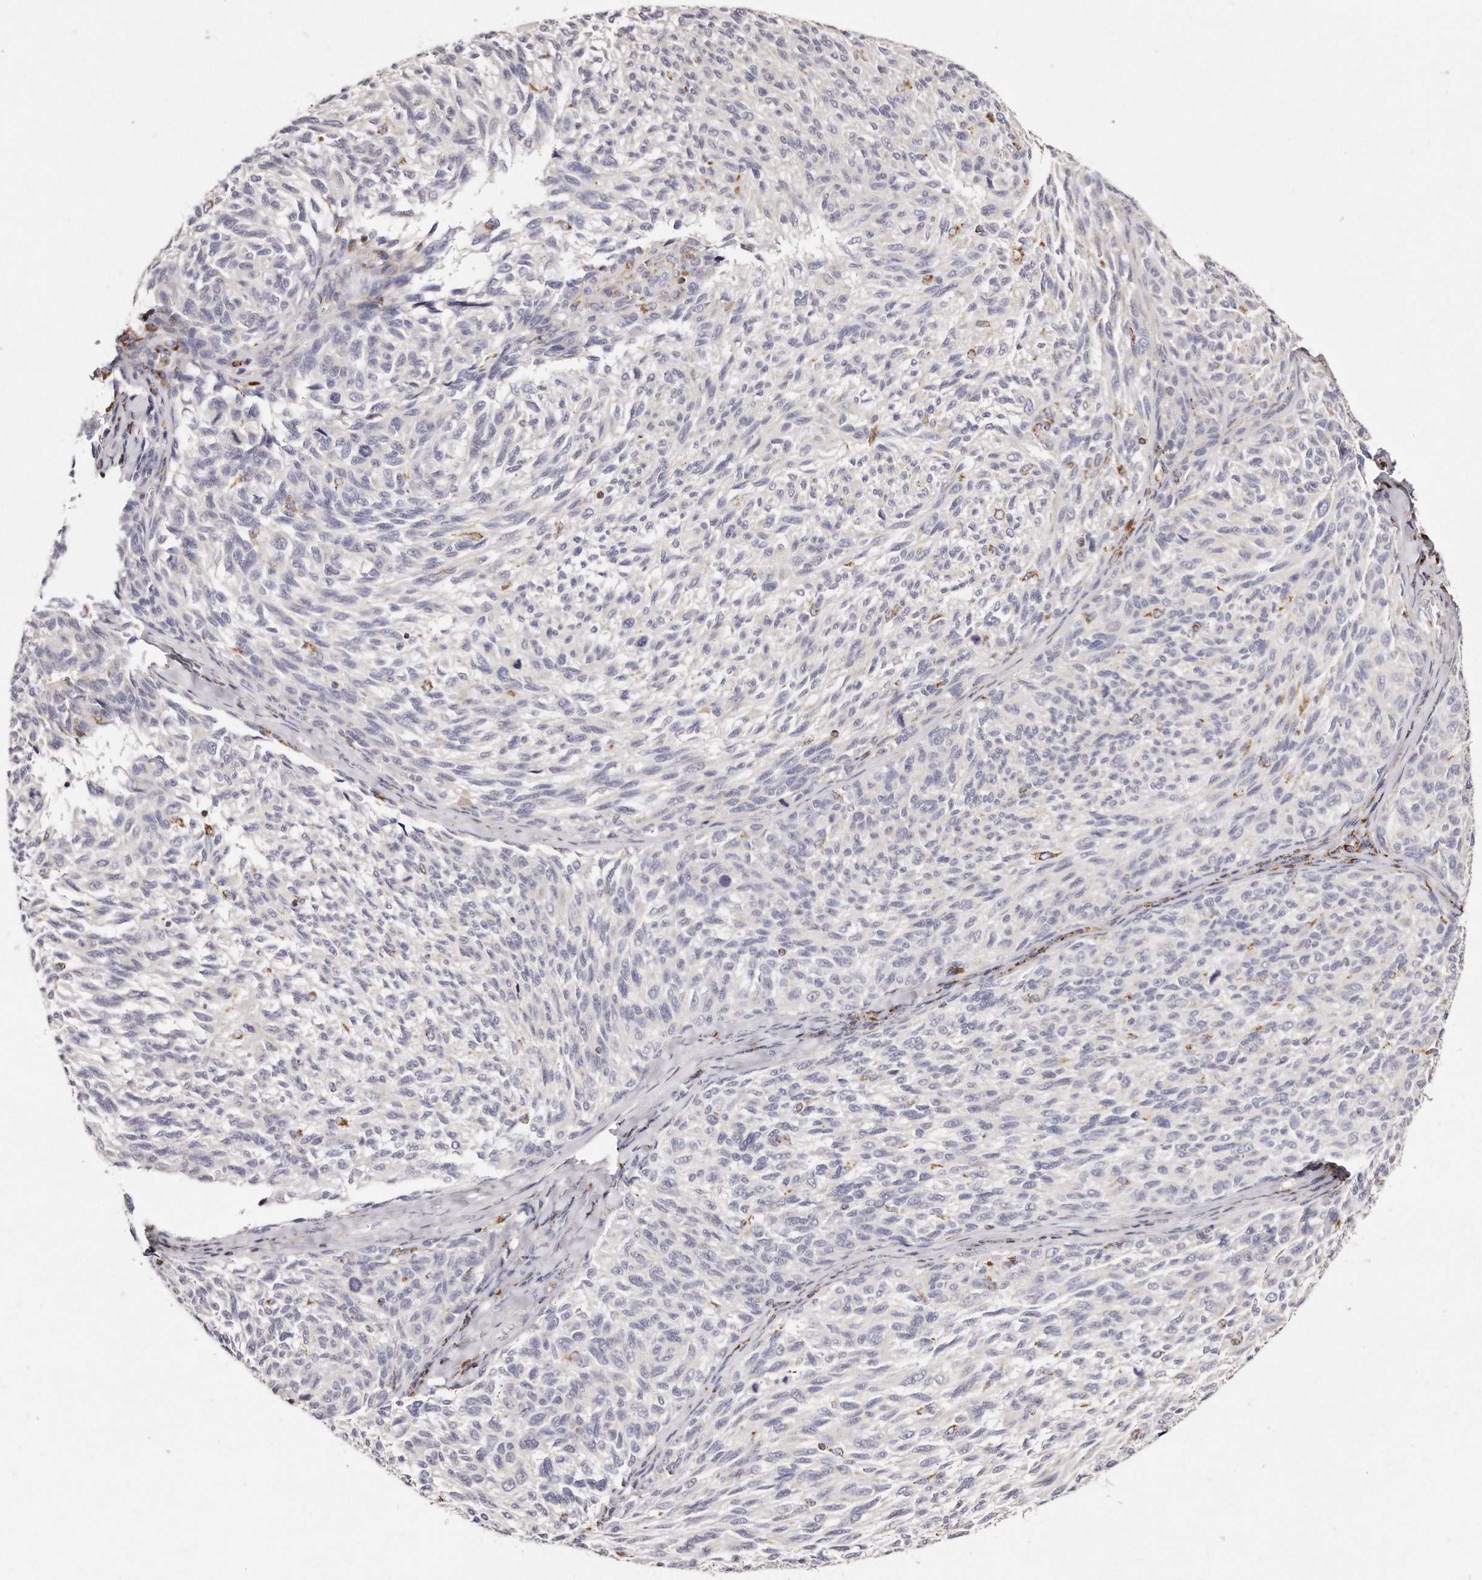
{"staining": {"intensity": "negative", "quantity": "none", "location": "none"}, "tissue": "melanoma", "cell_type": "Tumor cells", "image_type": "cancer", "snomed": [{"axis": "morphology", "description": "Malignant melanoma, NOS"}, {"axis": "topography", "description": "Skin"}], "caption": "This is an immunohistochemistry (IHC) micrograph of human melanoma. There is no positivity in tumor cells.", "gene": "RTKN", "patient": {"sex": "female", "age": 73}}